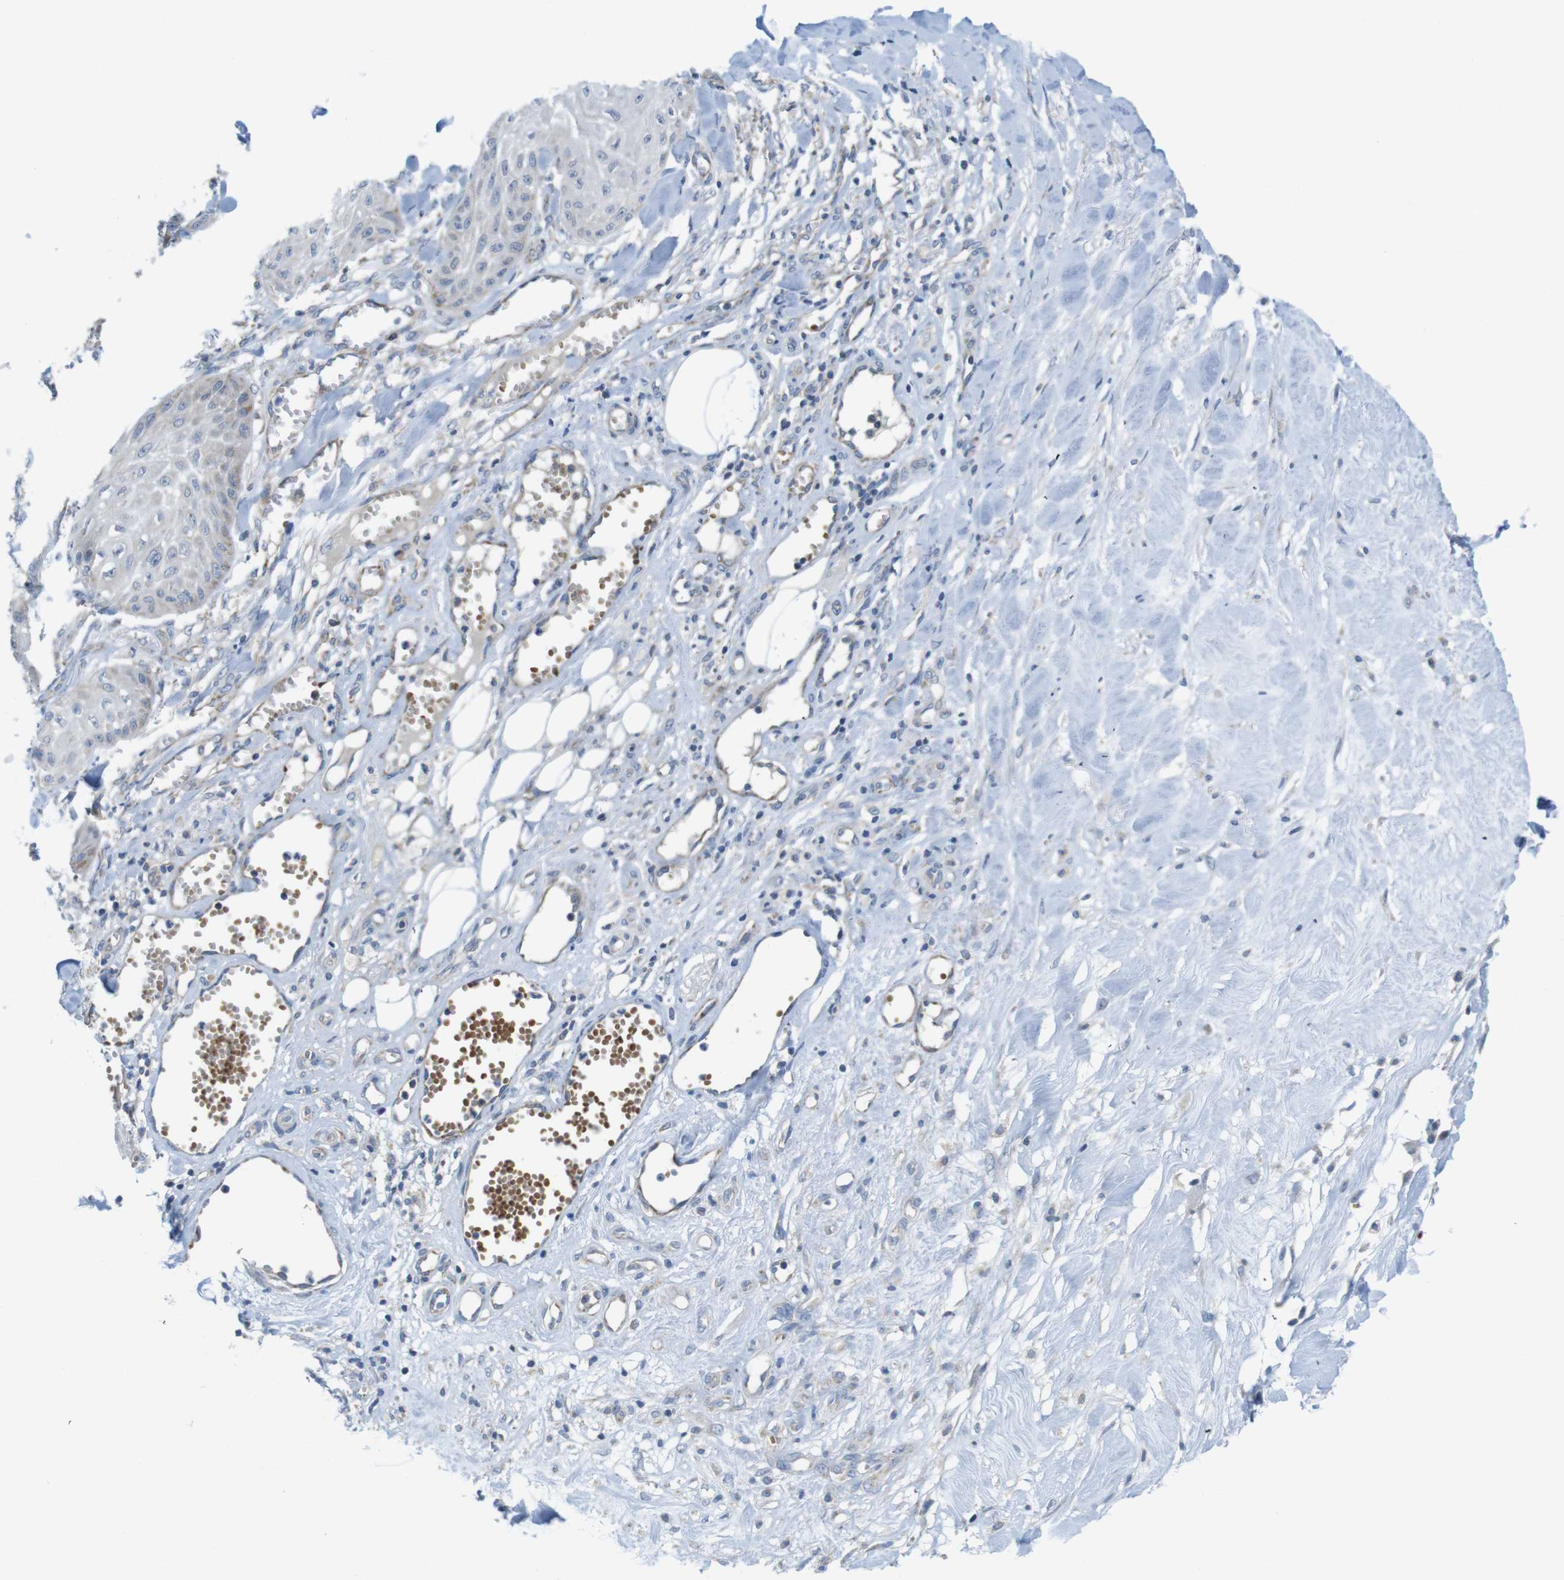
{"staining": {"intensity": "weak", "quantity": "<25%", "location": "cytoplasmic/membranous"}, "tissue": "skin cancer", "cell_type": "Tumor cells", "image_type": "cancer", "snomed": [{"axis": "morphology", "description": "Squamous cell carcinoma, NOS"}, {"axis": "topography", "description": "Skin"}], "caption": "This is an IHC histopathology image of human skin cancer (squamous cell carcinoma). There is no staining in tumor cells.", "gene": "MARCHF1", "patient": {"sex": "male", "age": 74}}